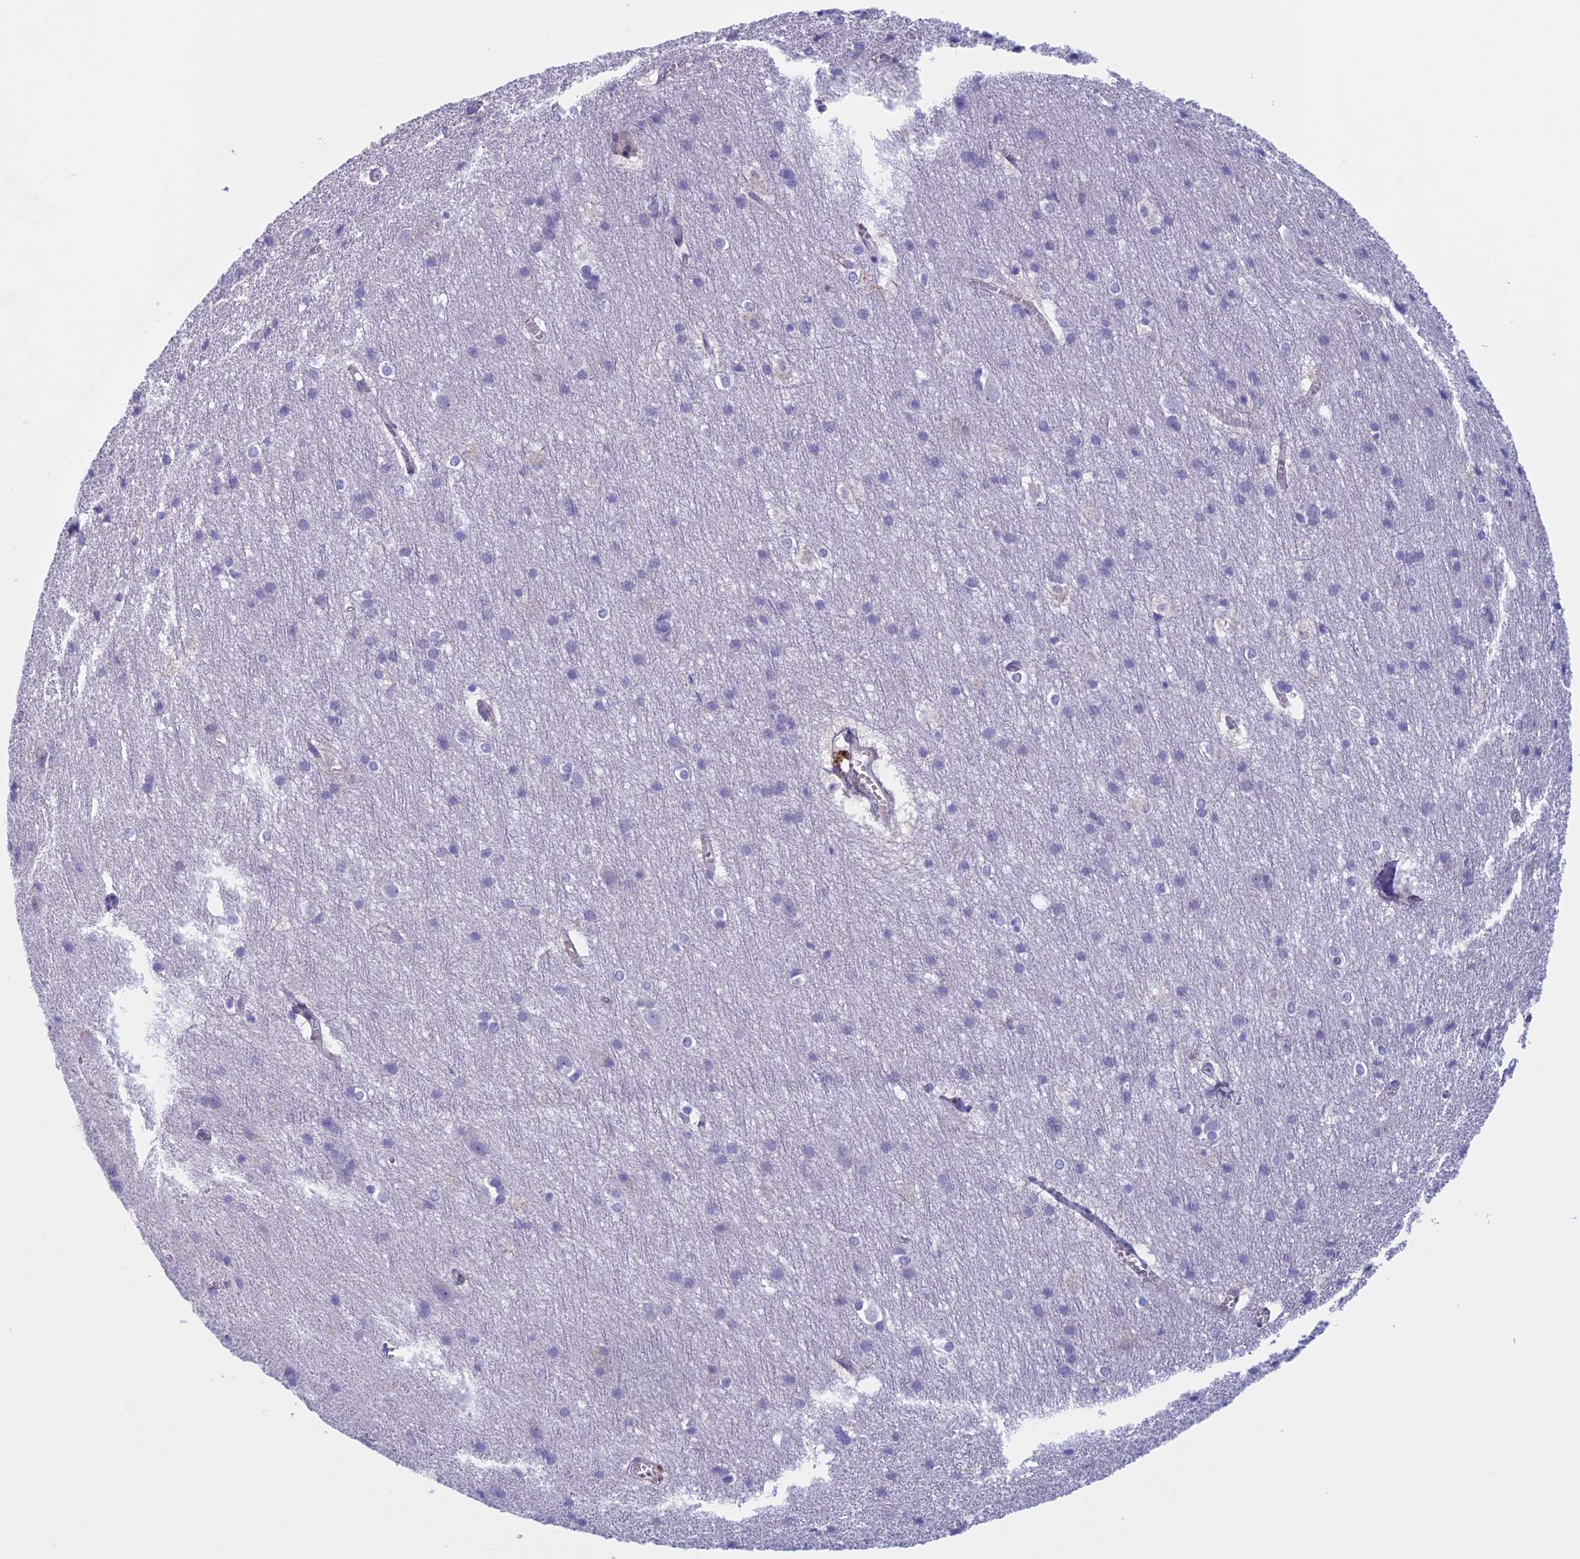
{"staining": {"intensity": "negative", "quantity": "none", "location": "none"}, "tissue": "cerebral cortex", "cell_type": "Endothelial cells", "image_type": "normal", "snomed": [{"axis": "morphology", "description": "Normal tissue, NOS"}, {"axis": "topography", "description": "Cerebral cortex"}], "caption": "IHC image of normal cerebral cortex: cerebral cortex stained with DAB reveals no significant protein expression in endothelial cells.", "gene": "CNOT6L", "patient": {"sex": "male", "age": 54}}